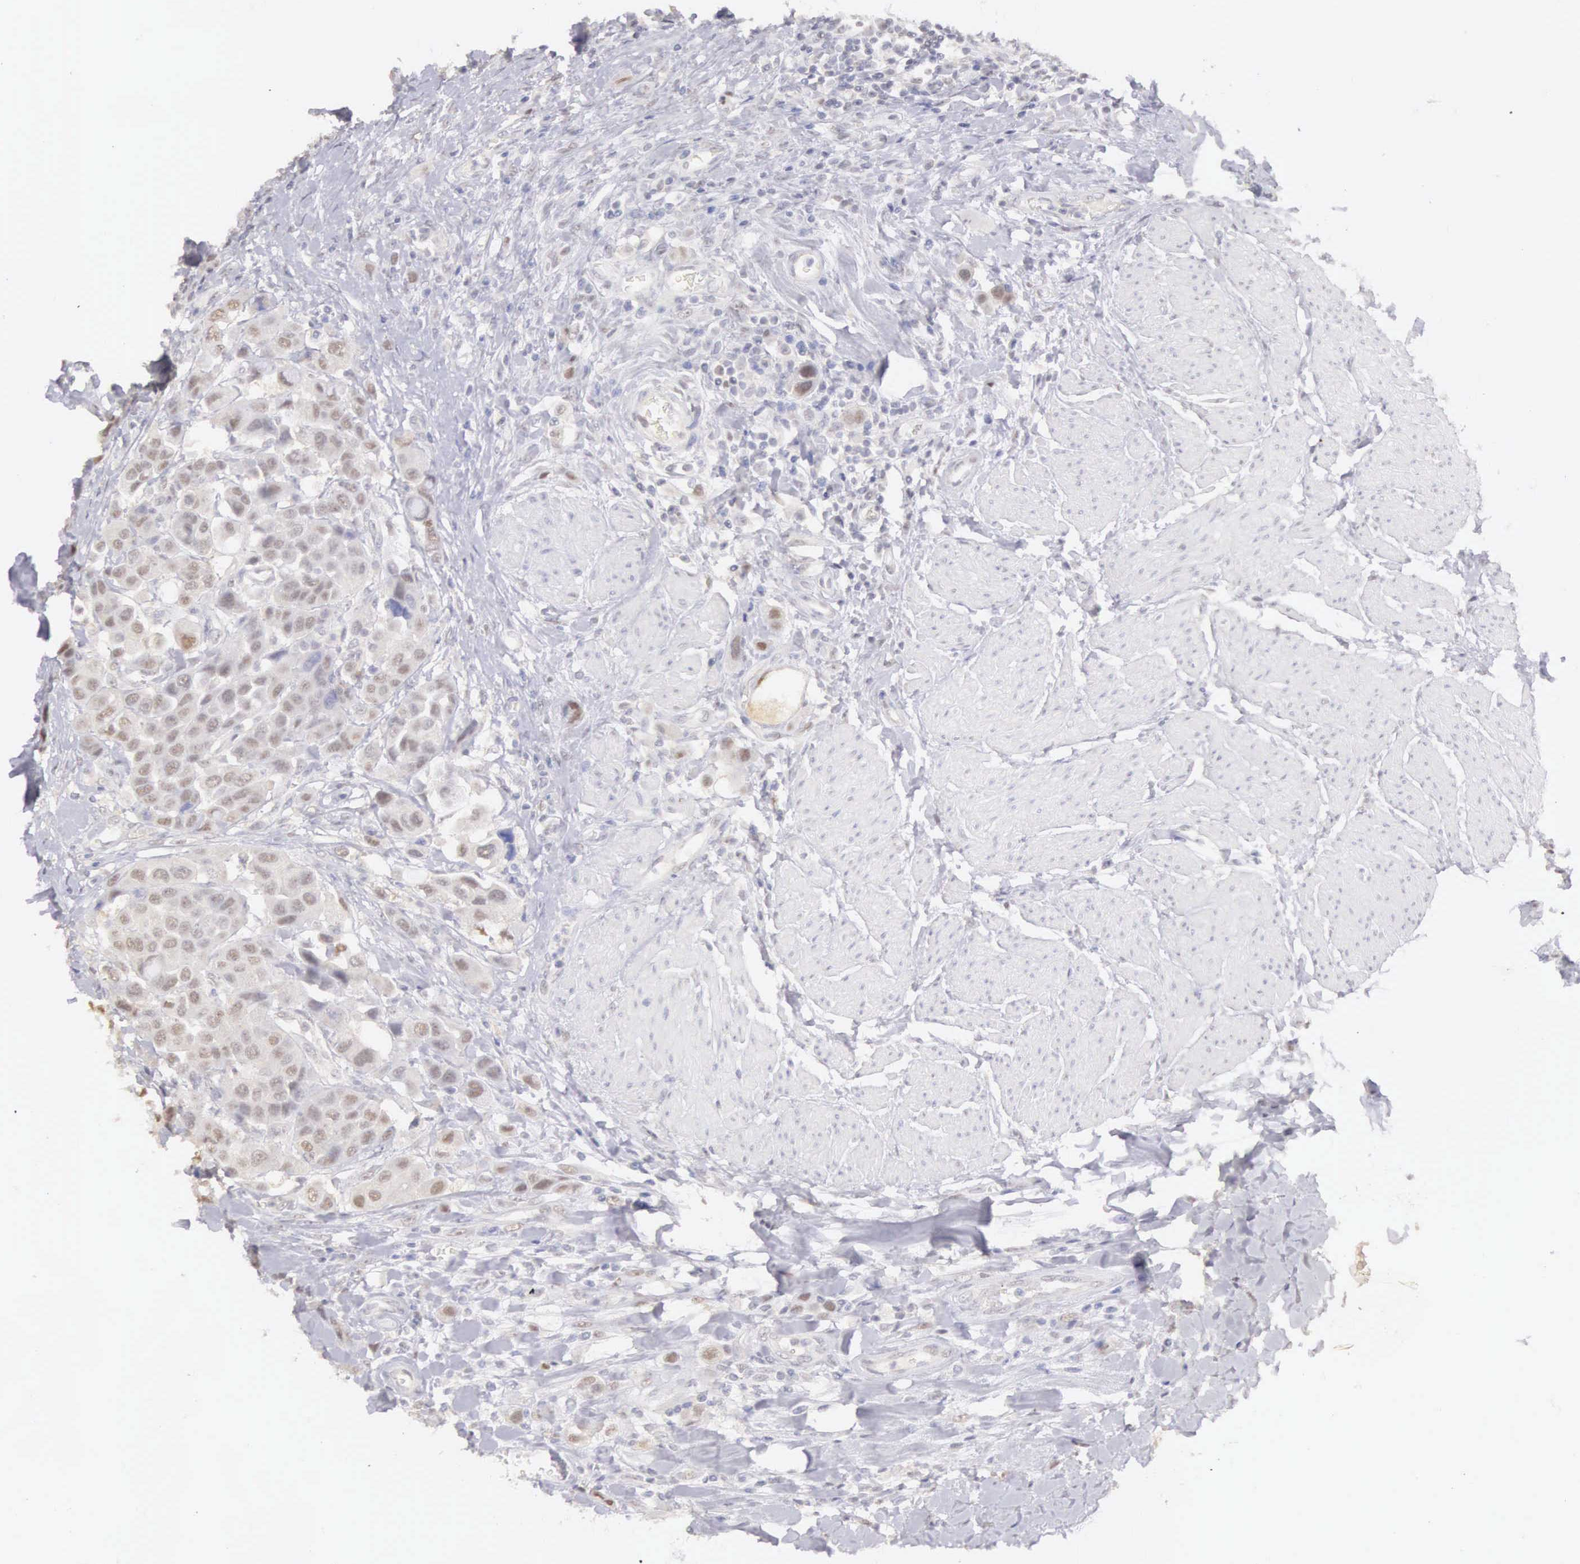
{"staining": {"intensity": "moderate", "quantity": "<25%", "location": "nuclear"}, "tissue": "urothelial cancer", "cell_type": "Tumor cells", "image_type": "cancer", "snomed": [{"axis": "morphology", "description": "Urothelial carcinoma, High grade"}, {"axis": "topography", "description": "Urinary bladder"}], "caption": "Immunohistochemical staining of human high-grade urothelial carcinoma demonstrates moderate nuclear protein expression in about <25% of tumor cells.", "gene": "UBA1", "patient": {"sex": "male", "age": 50}}